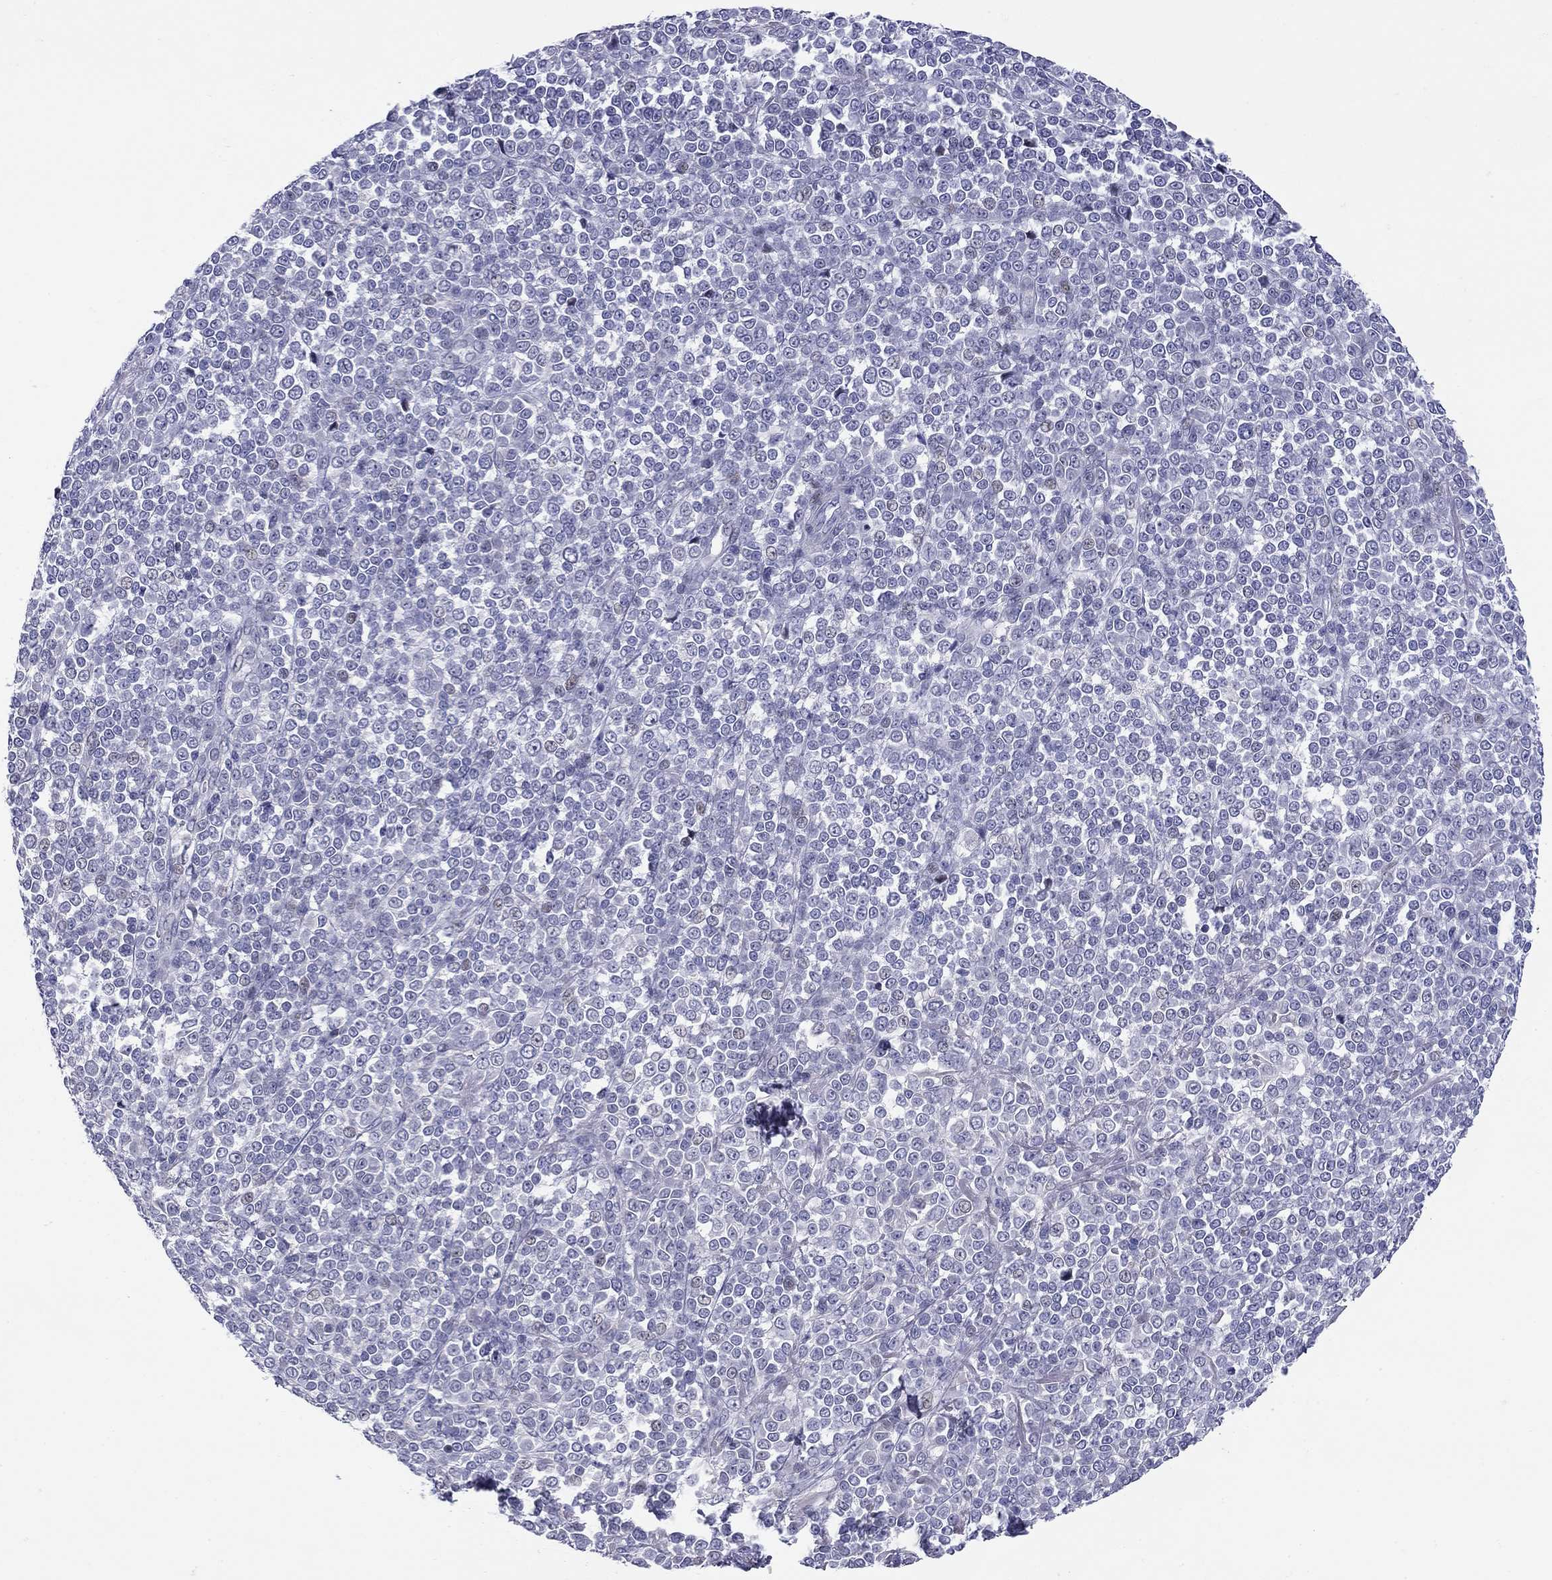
{"staining": {"intensity": "negative", "quantity": "none", "location": "none"}, "tissue": "melanoma", "cell_type": "Tumor cells", "image_type": "cancer", "snomed": [{"axis": "morphology", "description": "Malignant melanoma, NOS"}, {"axis": "topography", "description": "Skin"}], "caption": "This is an IHC image of malignant melanoma. There is no positivity in tumor cells.", "gene": "C8orf88", "patient": {"sex": "female", "age": 95}}